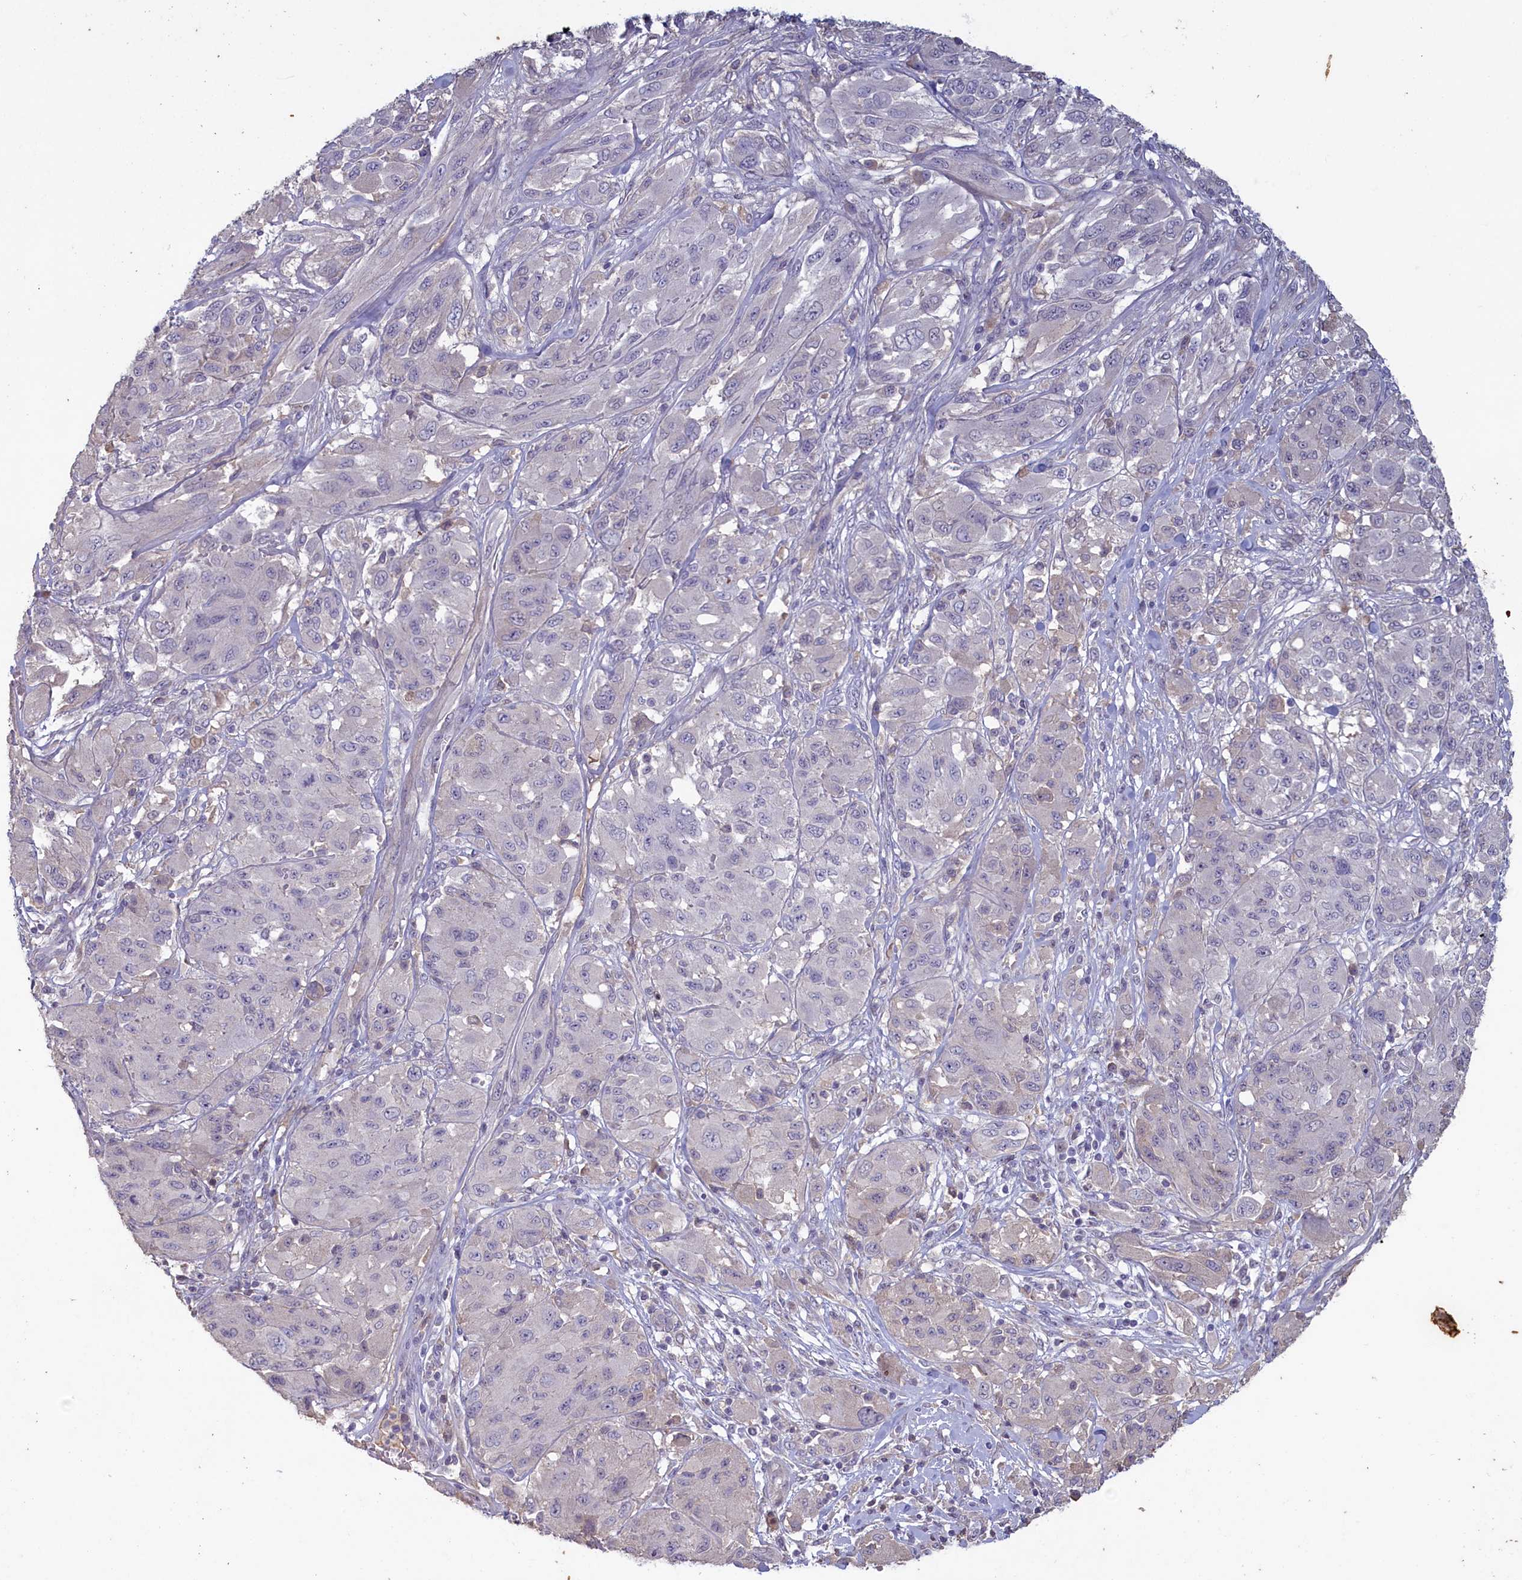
{"staining": {"intensity": "negative", "quantity": "none", "location": "none"}, "tissue": "melanoma", "cell_type": "Tumor cells", "image_type": "cancer", "snomed": [{"axis": "morphology", "description": "Malignant melanoma, NOS"}, {"axis": "topography", "description": "Skin"}], "caption": "The image exhibits no staining of tumor cells in melanoma.", "gene": "ATF7IP2", "patient": {"sex": "female", "age": 91}}